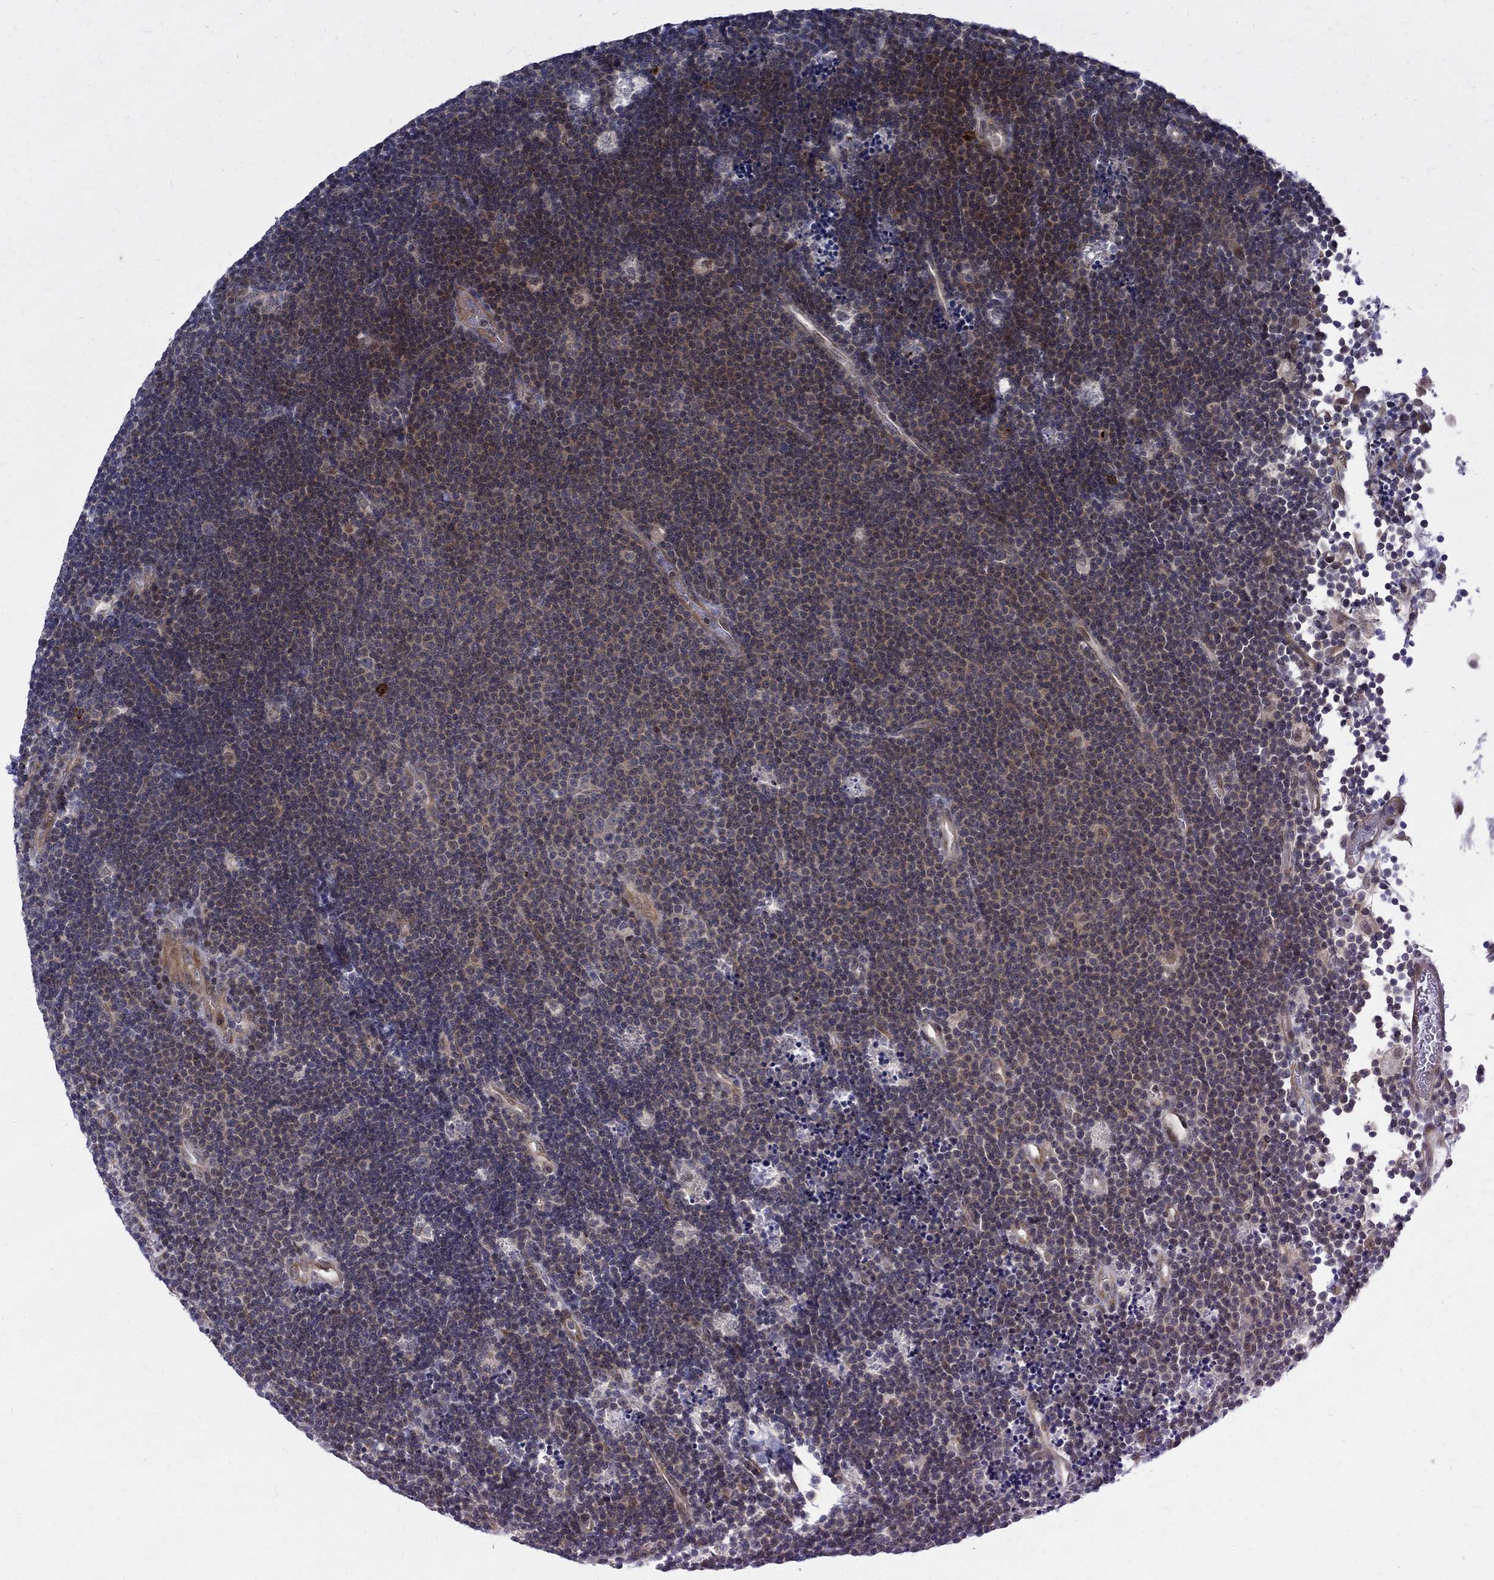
{"staining": {"intensity": "negative", "quantity": "none", "location": "none"}, "tissue": "lymphoma", "cell_type": "Tumor cells", "image_type": "cancer", "snomed": [{"axis": "morphology", "description": "Malignant lymphoma, non-Hodgkin's type, Low grade"}, {"axis": "topography", "description": "Brain"}], "caption": "This is a micrograph of immunohistochemistry staining of lymphoma, which shows no staining in tumor cells.", "gene": "WDR19", "patient": {"sex": "female", "age": 66}}